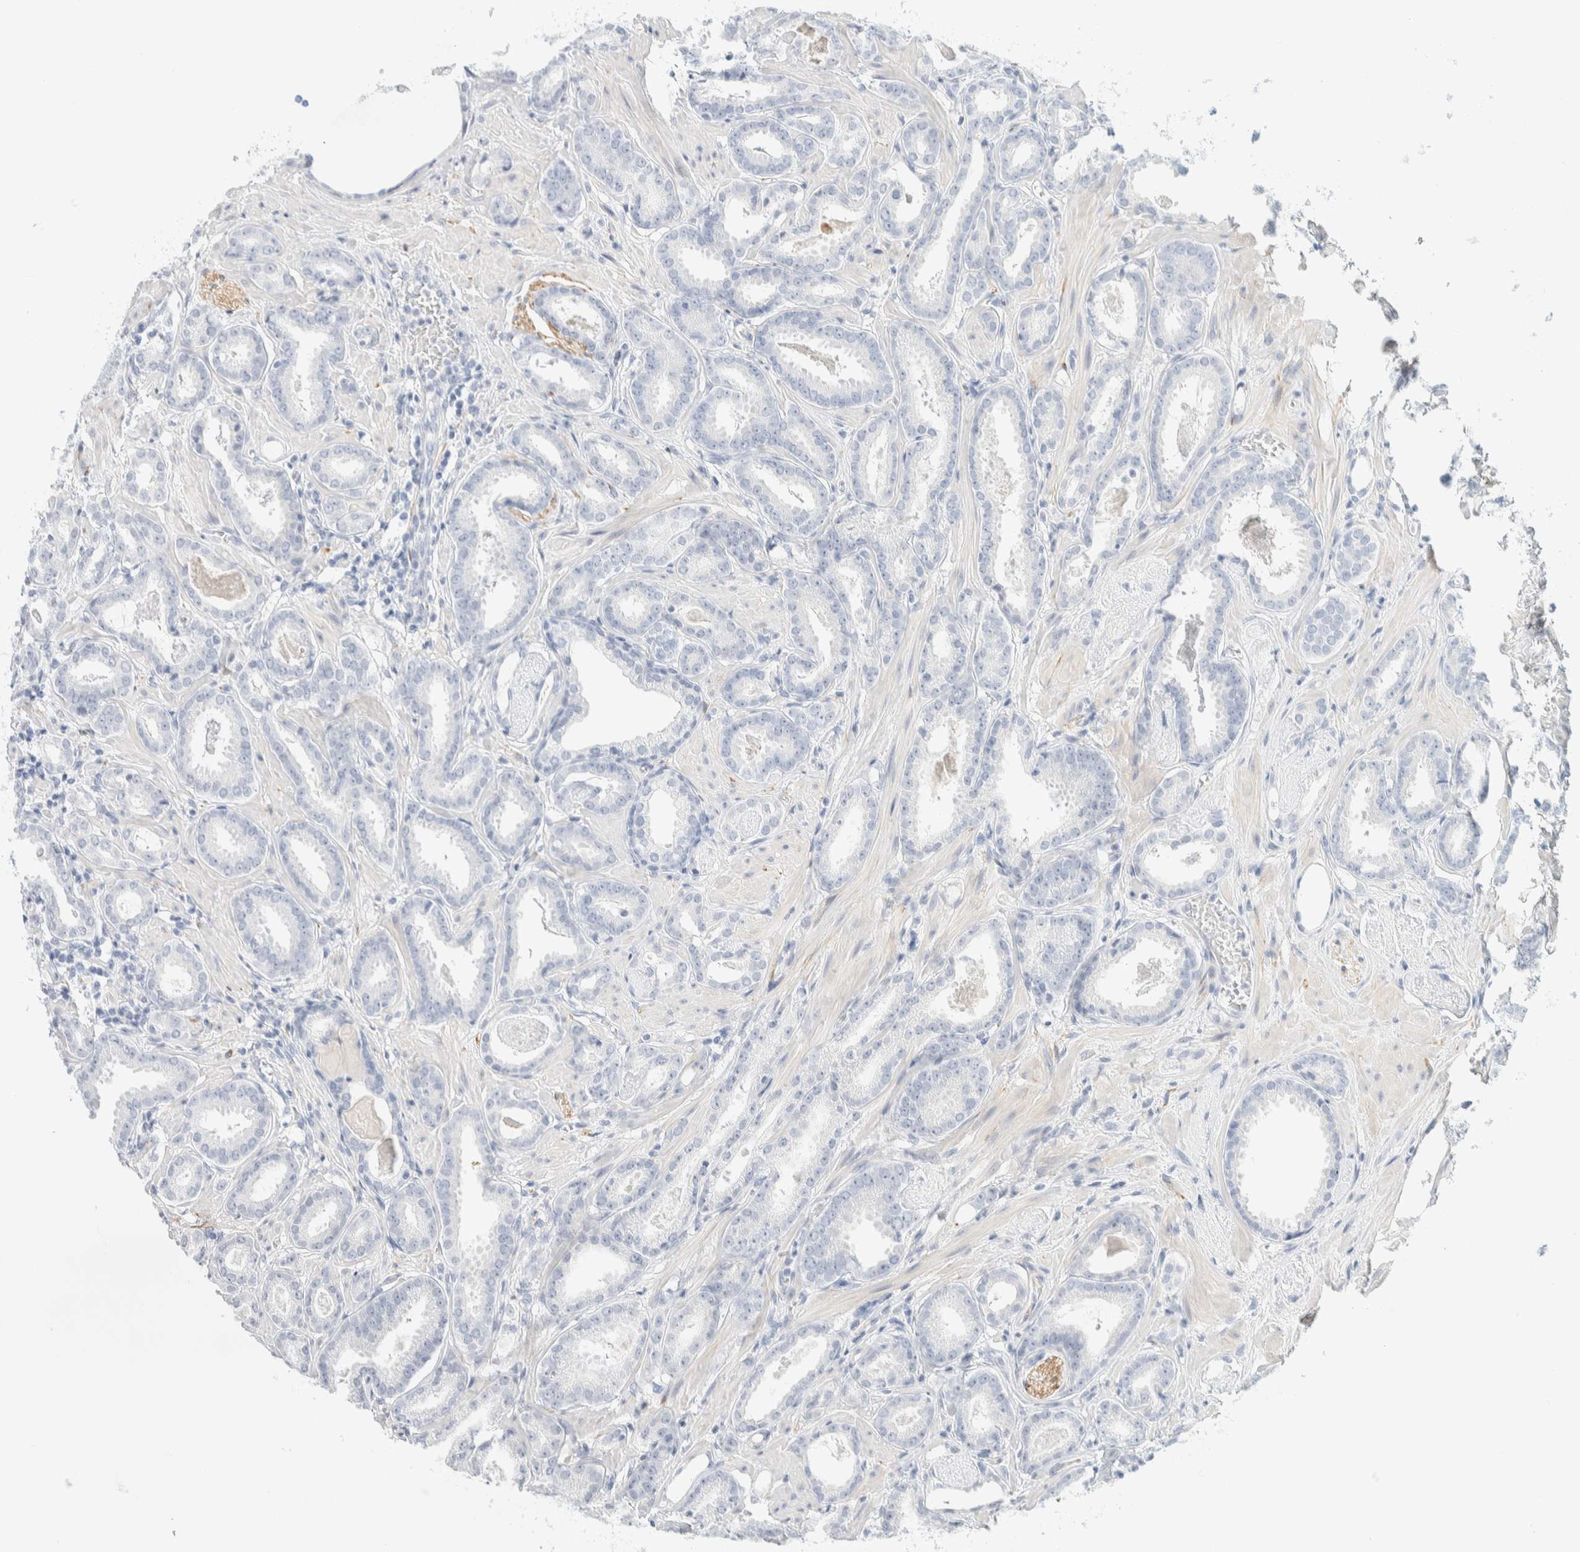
{"staining": {"intensity": "negative", "quantity": "none", "location": "none"}, "tissue": "prostate cancer", "cell_type": "Tumor cells", "image_type": "cancer", "snomed": [{"axis": "morphology", "description": "Adenocarcinoma, Low grade"}, {"axis": "topography", "description": "Prostate"}], "caption": "DAB (3,3'-diaminobenzidine) immunohistochemical staining of prostate cancer (low-grade adenocarcinoma) shows no significant staining in tumor cells.", "gene": "ATCAY", "patient": {"sex": "male", "age": 53}}